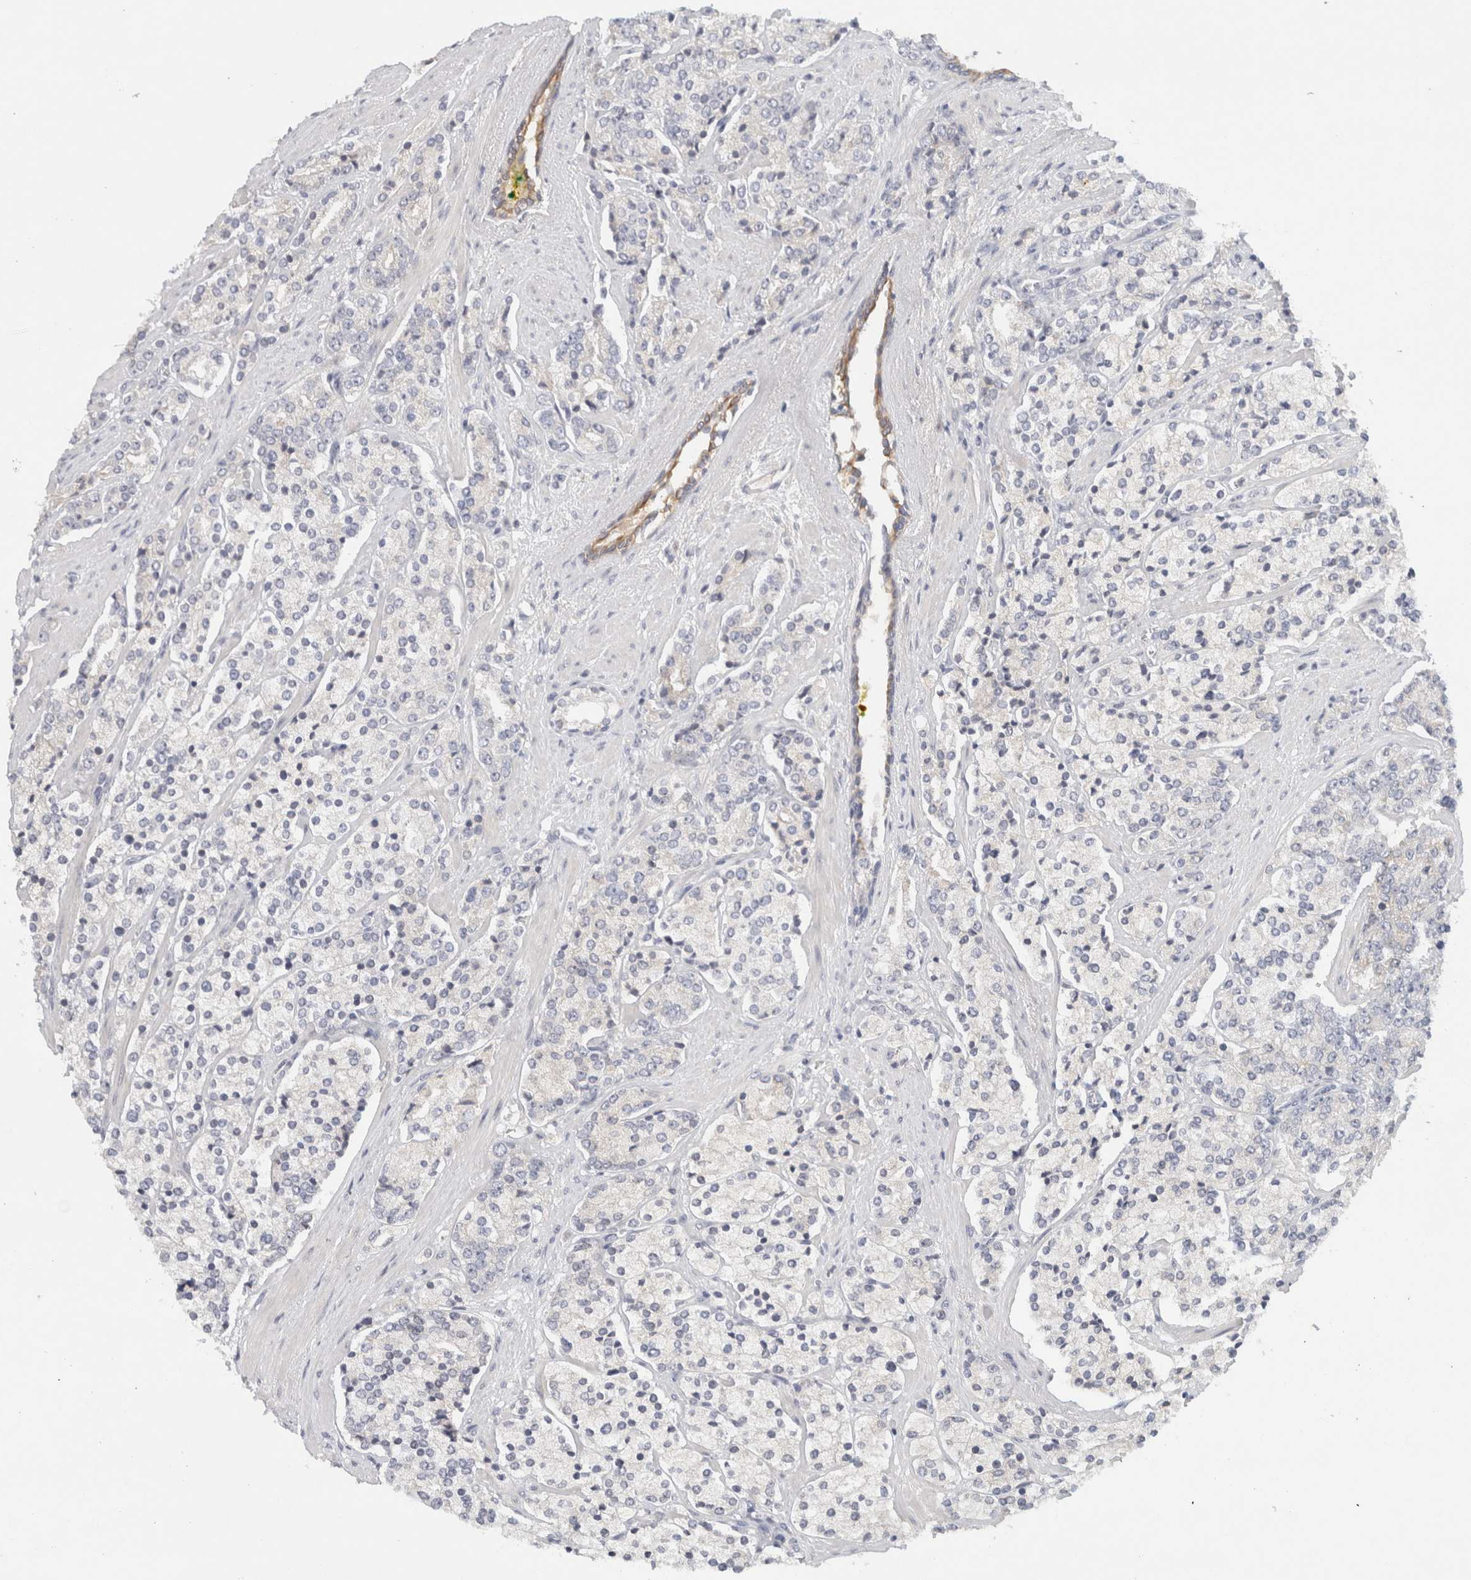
{"staining": {"intensity": "negative", "quantity": "none", "location": "none"}, "tissue": "prostate cancer", "cell_type": "Tumor cells", "image_type": "cancer", "snomed": [{"axis": "morphology", "description": "Adenocarcinoma, High grade"}, {"axis": "topography", "description": "Prostate"}], "caption": "Immunohistochemical staining of human prostate adenocarcinoma (high-grade) demonstrates no significant expression in tumor cells.", "gene": "STK31", "patient": {"sex": "male", "age": 71}}